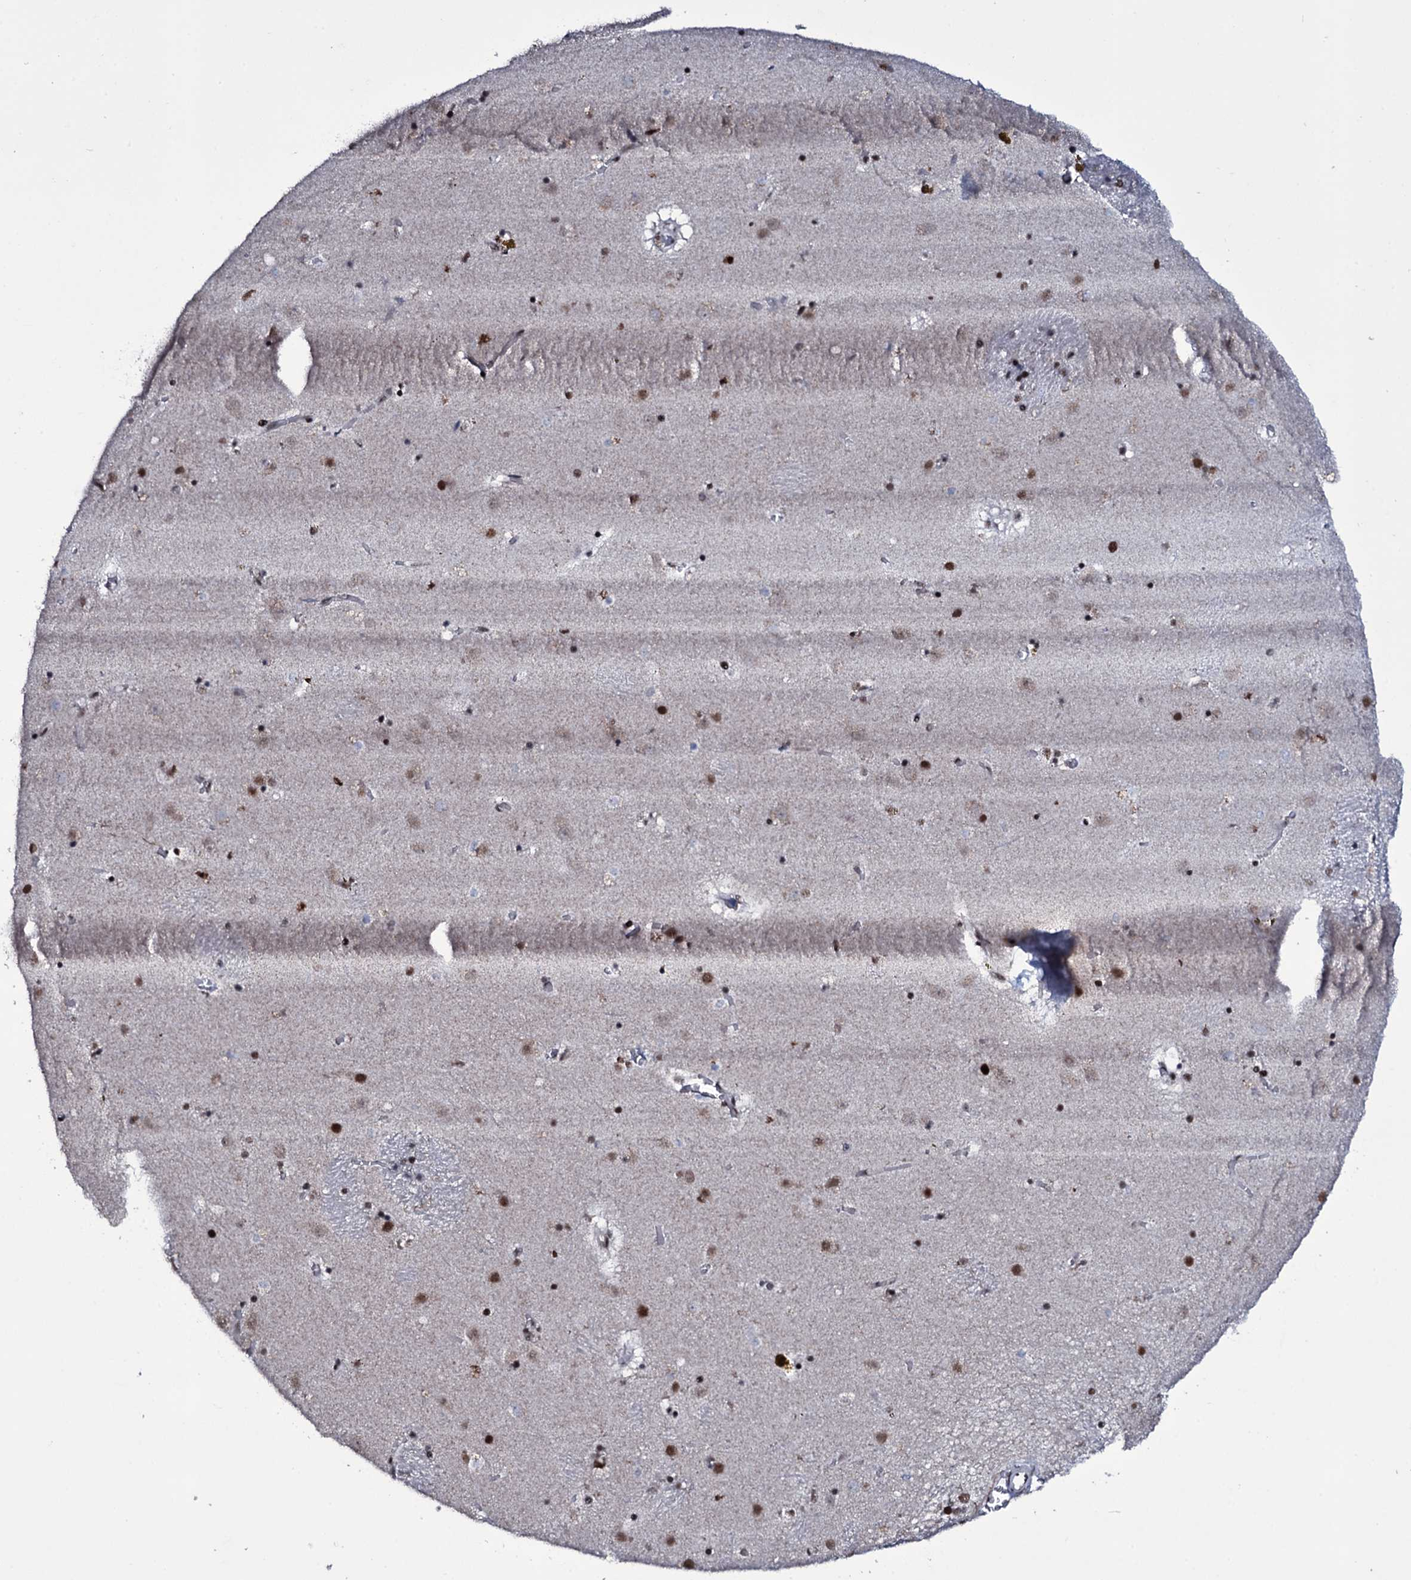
{"staining": {"intensity": "moderate", "quantity": "25%-75%", "location": "nuclear"}, "tissue": "caudate", "cell_type": "Glial cells", "image_type": "normal", "snomed": [{"axis": "morphology", "description": "Normal tissue, NOS"}, {"axis": "topography", "description": "Lateral ventricle wall"}], "caption": "Immunohistochemistry staining of benign caudate, which reveals medium levels of moderate nuclear staining in about 25%-75% of glial cells indicating moderate nuclear protein positivity. The staining was performed using DAB (3,3'-diaminobenzidine) (brown) for protein detection and nuclei were counterstained in hematoxylin (blue).", "gene": "ZMIZ2", "patient": {"sex": "male", "age": 70}}